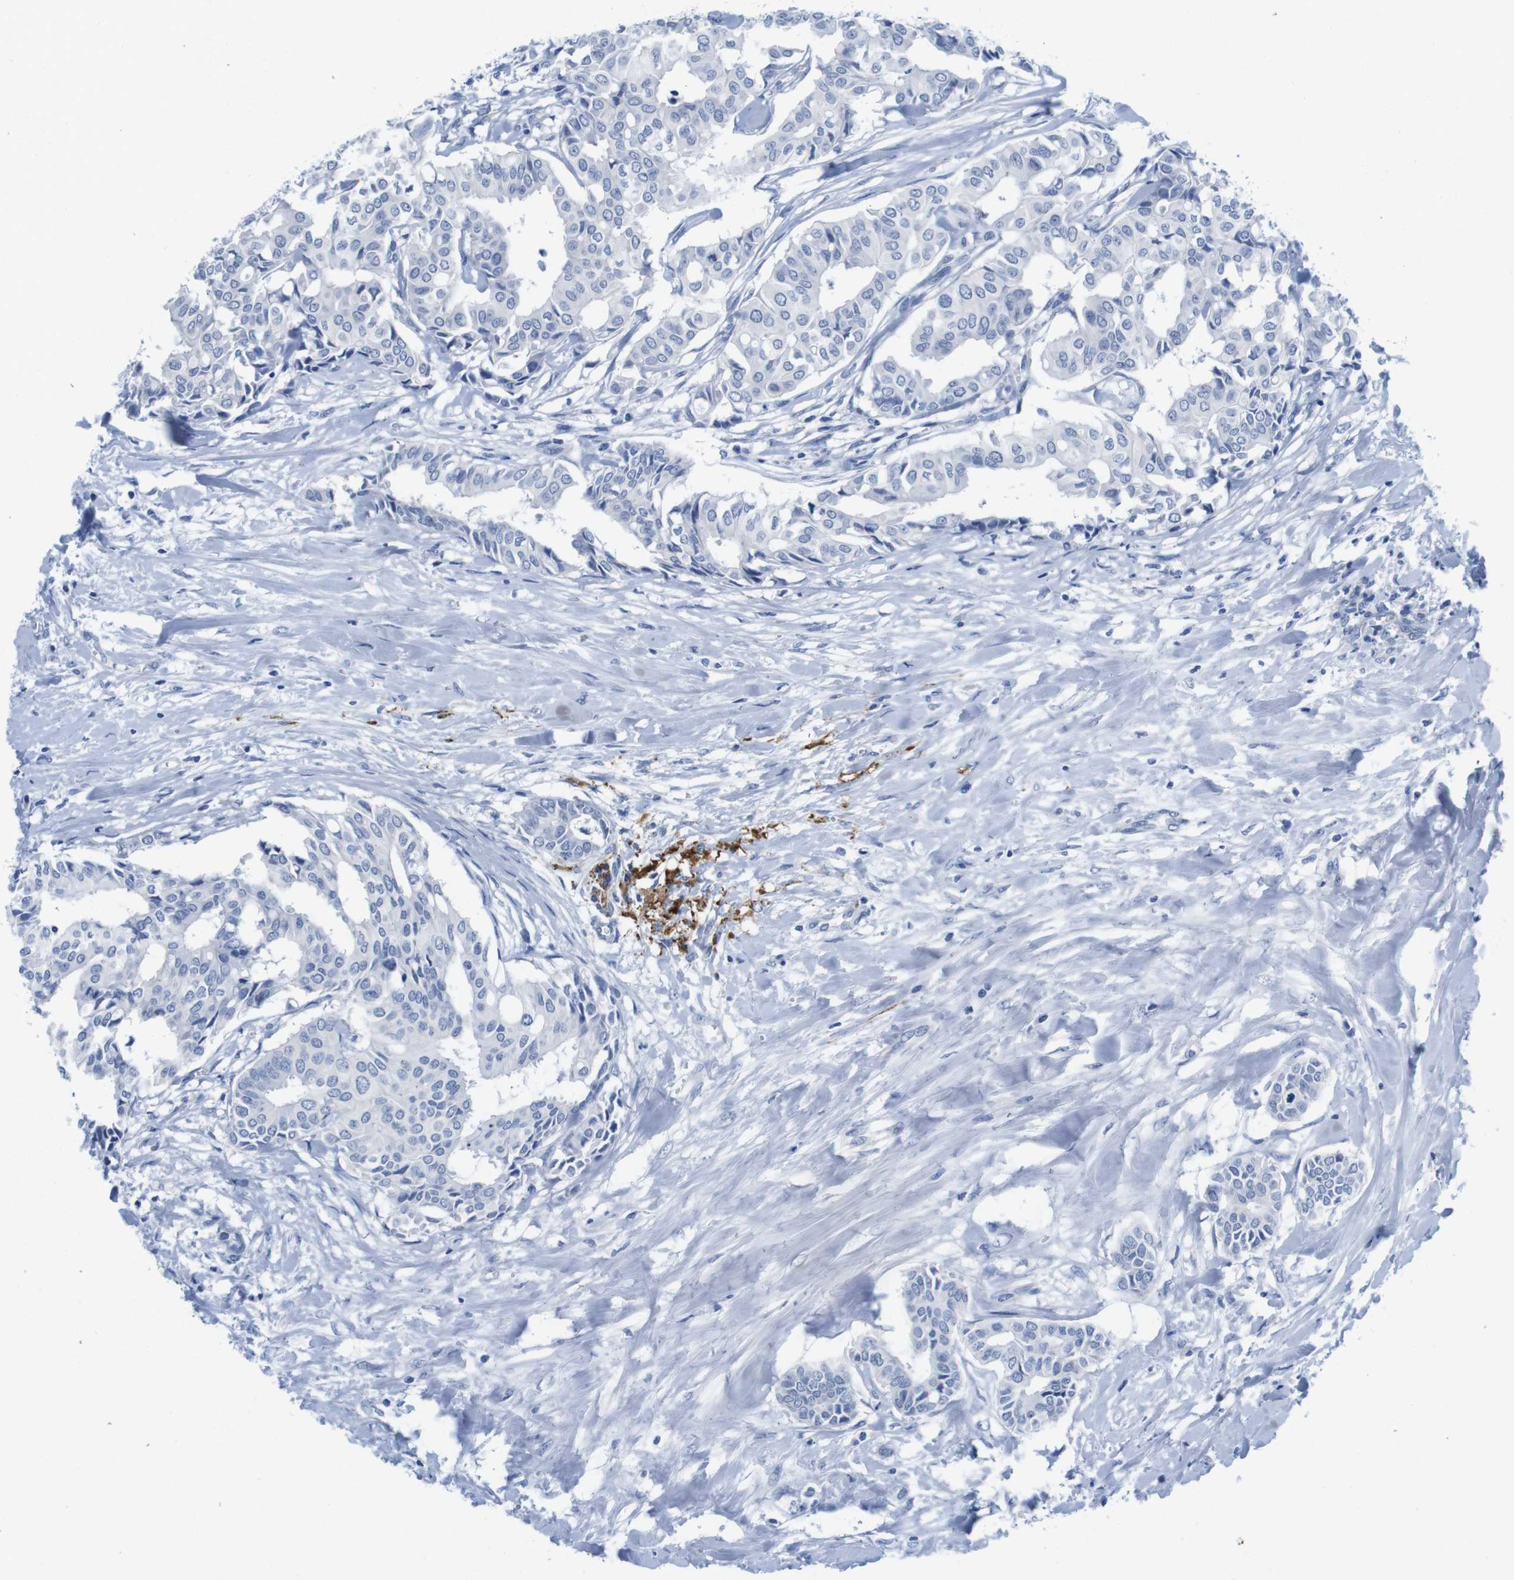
{"staining": {"intensity": "negative", "quantity": "none", "location": "none"}, "tissue": "head and neck cancer", "cell_type": "Tumor cells", "image_type": "cancer", "snomed": [{"axis": "morphology", "description": "Adenocarcinoma, NOS"}, {"axis": "topography", "description": "Salivary gland"}, {"axis": "topography", "description": "Head-Neck"}], "caption": "Immunohistochemistry (IHC) histopathology image of neoplastic tissue: human adenocarcinoma (head and neck) stained with DAB (3,3'-diaminobenzidine) exhibits no significant protein positivity in tumor cells.", "gene": "MAP6", "patient": {"sex": "female", "age": 59}}